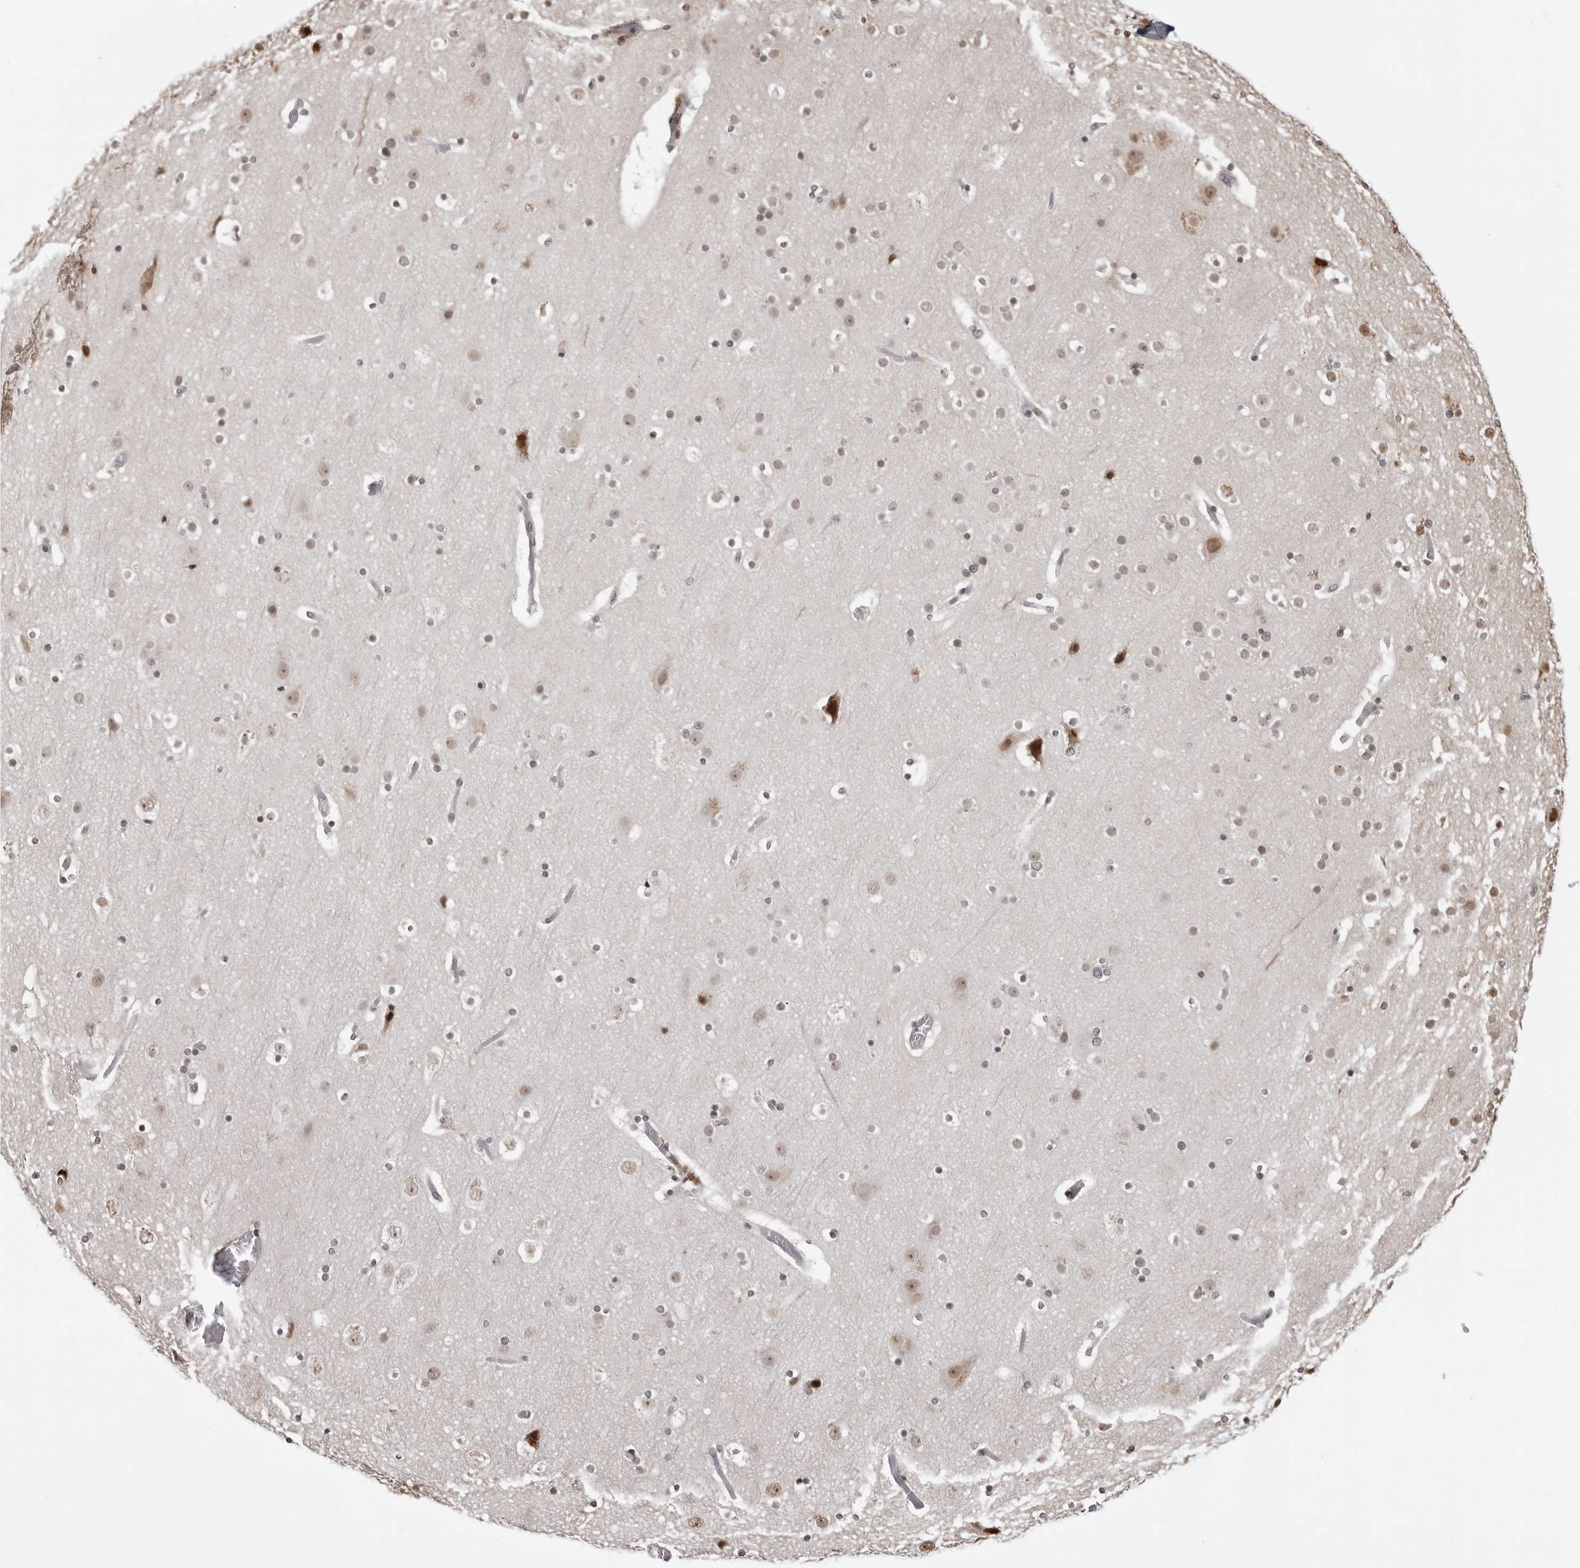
{"staining": {"intensity": "weak", "quantity": "25%-75%", "location": "nuclear"}, "tissue": "cerebral cortex", "cell_type": "Endothelial cells", "image_type": "normal", "snomed": [{"axis": "morphology", "description": "Normal tissue, NOS"}, {"axis": "topography", "description": "Cerebral cortex"}], "caption": "Immunohistochemical staining of normal cerebral cortex displays 25%-75% levels of weak nuclear protein expression in about 25%-75% of endothelial cells. Using DAB (brown) and hematoxylin (blue) stains, captured at high magnification using brightfield microscopy.", "gene": "PHF3", "patient": {"sex": "male", "age": 57}}